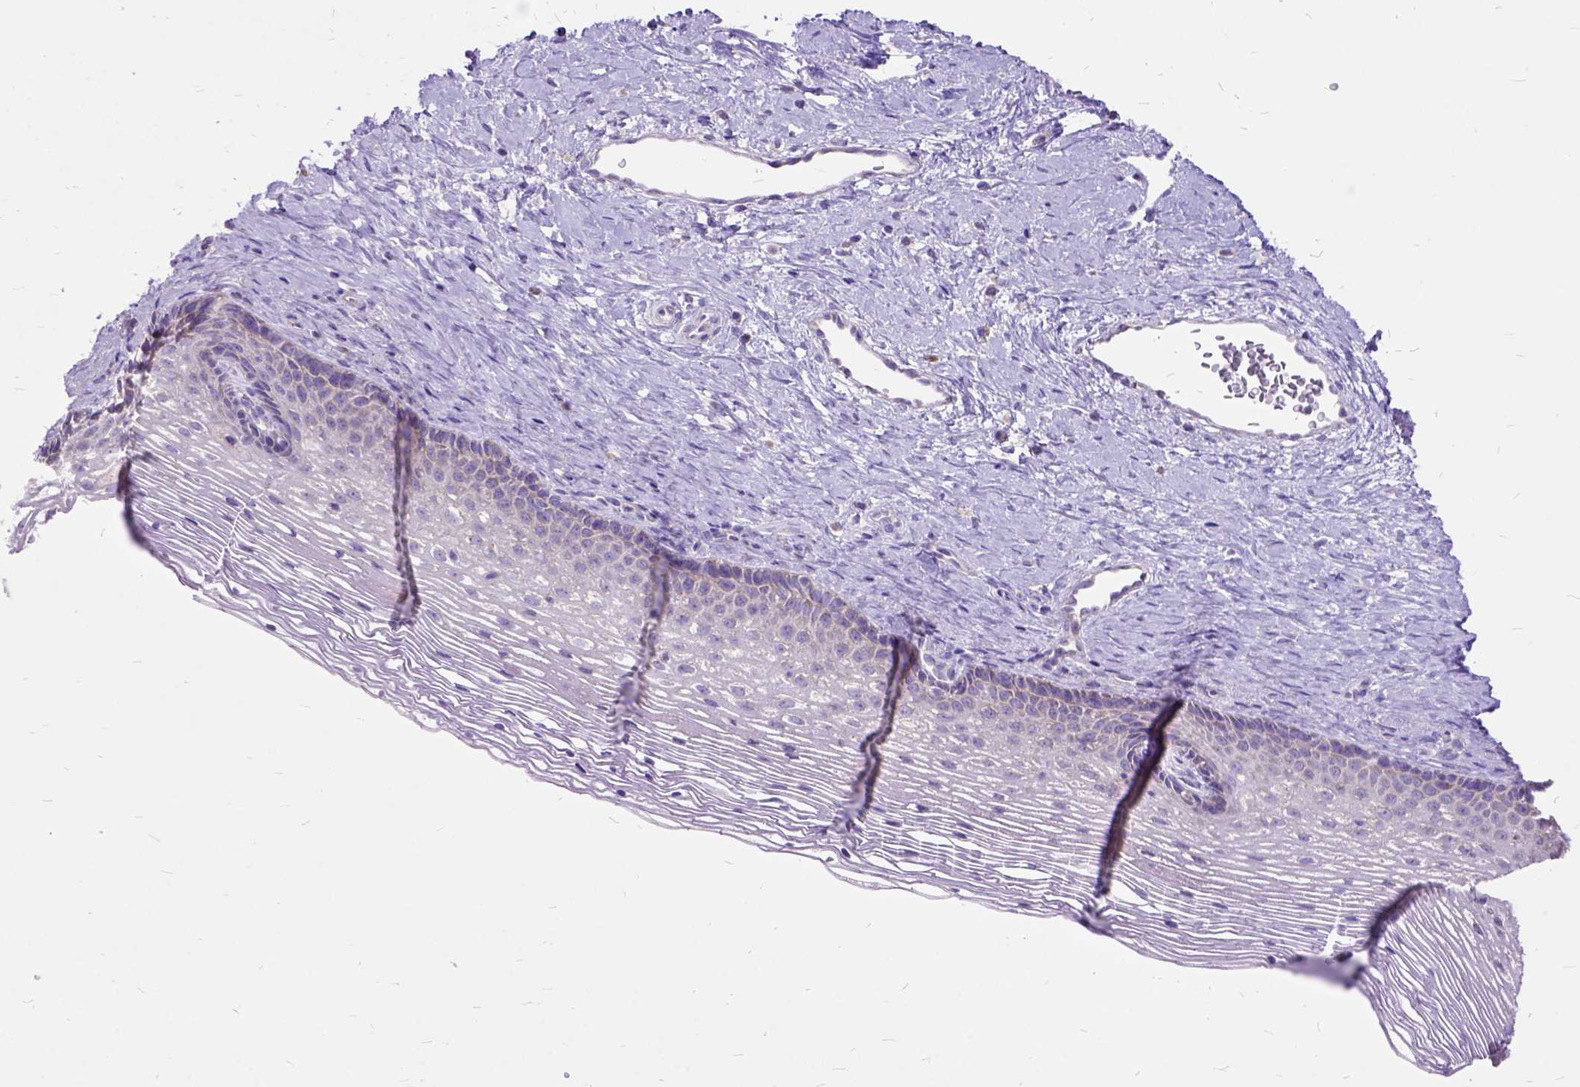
{"staining": {"intensity": "negative", "quantity": "none", "location": "none"}, "tissue": "cervix", "cell_type": "Glandular cells", "image_type": "normal", "snomed": [{"axis": "morphology", "description": "Normal tissue, NOS"}, {"axis": "topography", "description": "Cervix"}], "caption": "This image is of normal cervix stained with IHC to label a protein in brown with the nuclei are counter-stained blue. There is no expression in glandular cells.", "gene": "CTAG2", "patient": {"sex": "female", "age": 34}}